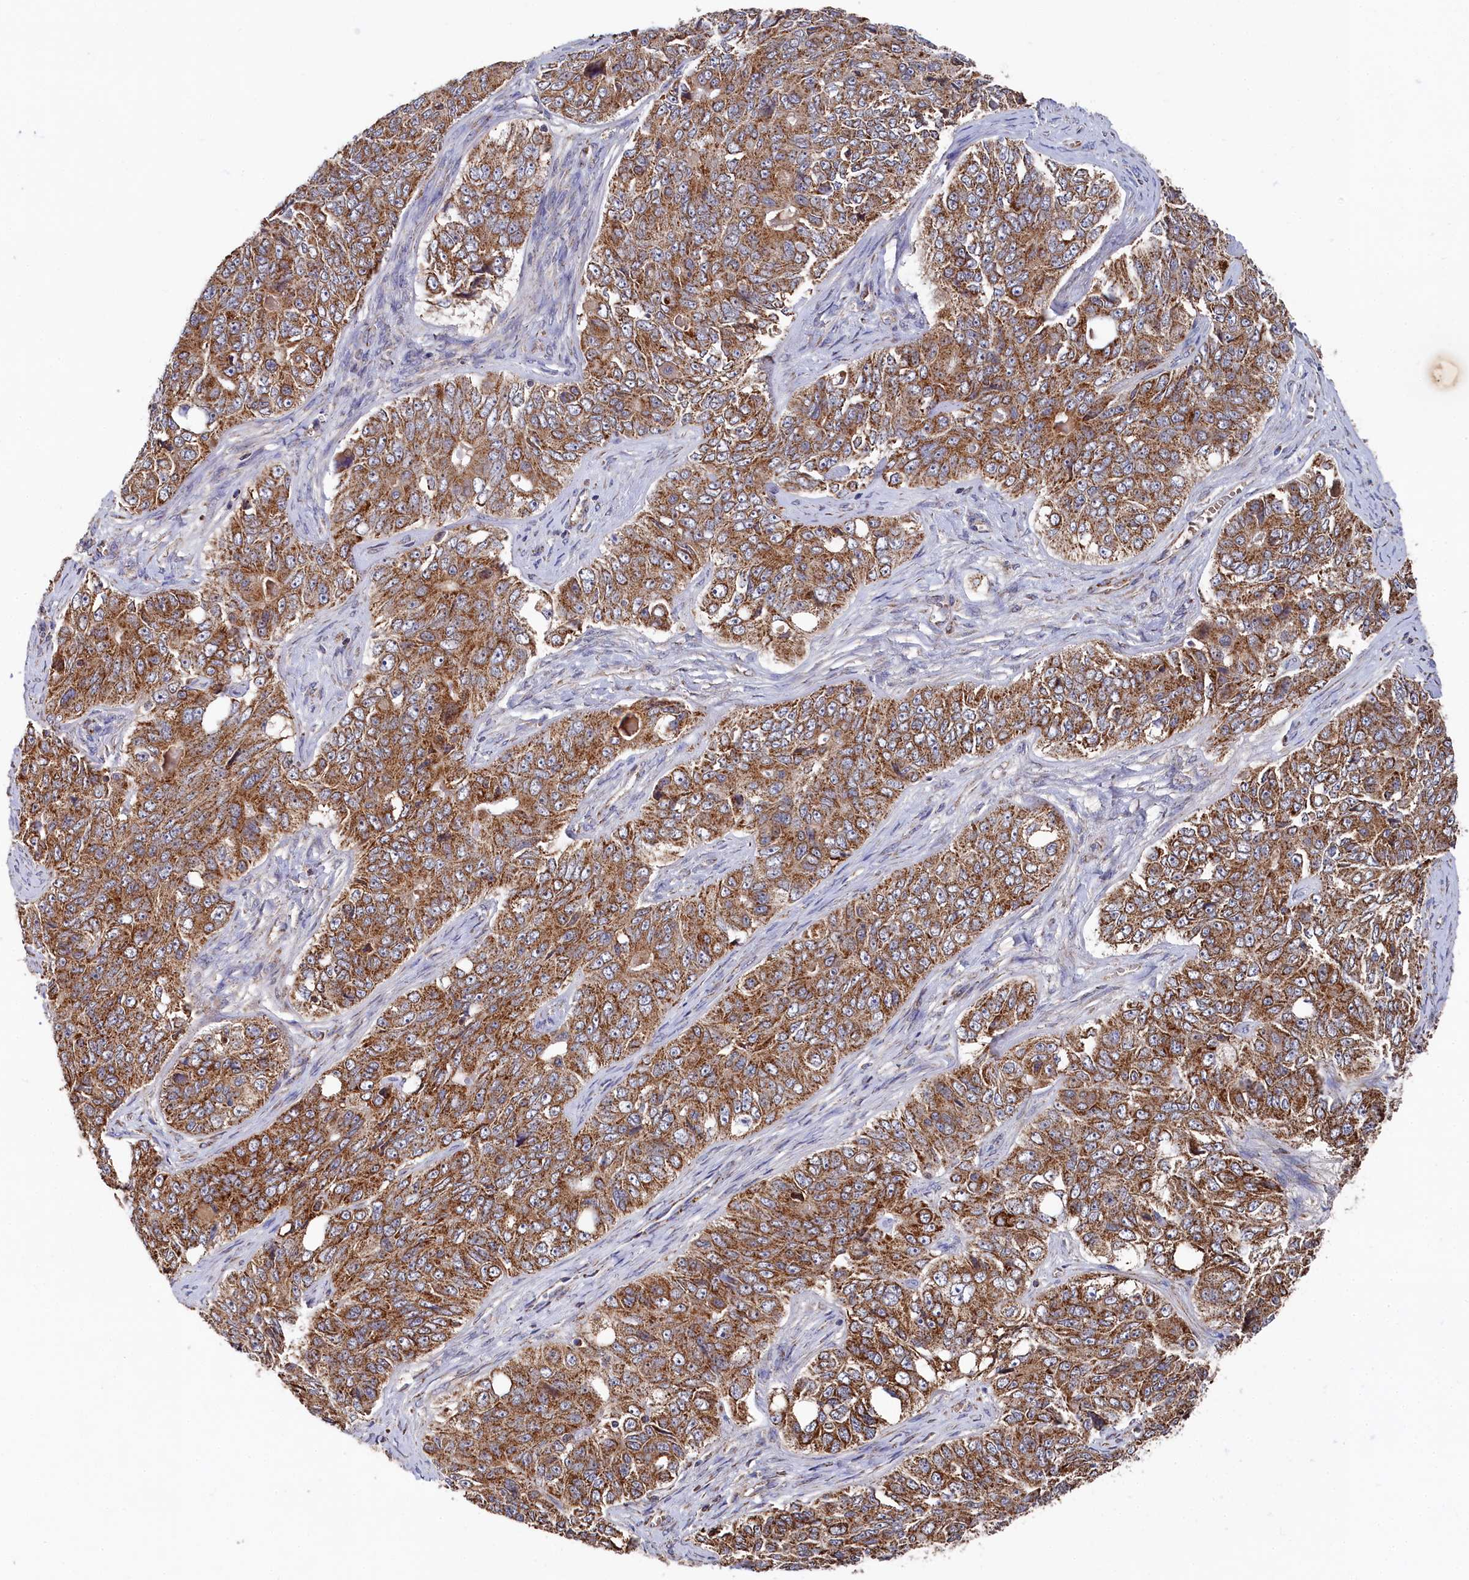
{"staining": {"intensity": "moderate", "quantity": ">75%", "location": "cytoplasmic/membranous"}, "tissue": "ovarian cancer", "cell_type": "Tumor cells", "image_type": "cancer", "snomed": [{"axis": "morphology", "description": "Carcinoma, endometroid"}, {"axis": "topography", "description": "Ovary"}], "caption": "A brown stain shows moderate cytoplasmic/membranous staining of a protein in ovarian cancer tumor cells.", "gene": "HAUS2", "patient": {"sex": "female", "age": 51}}